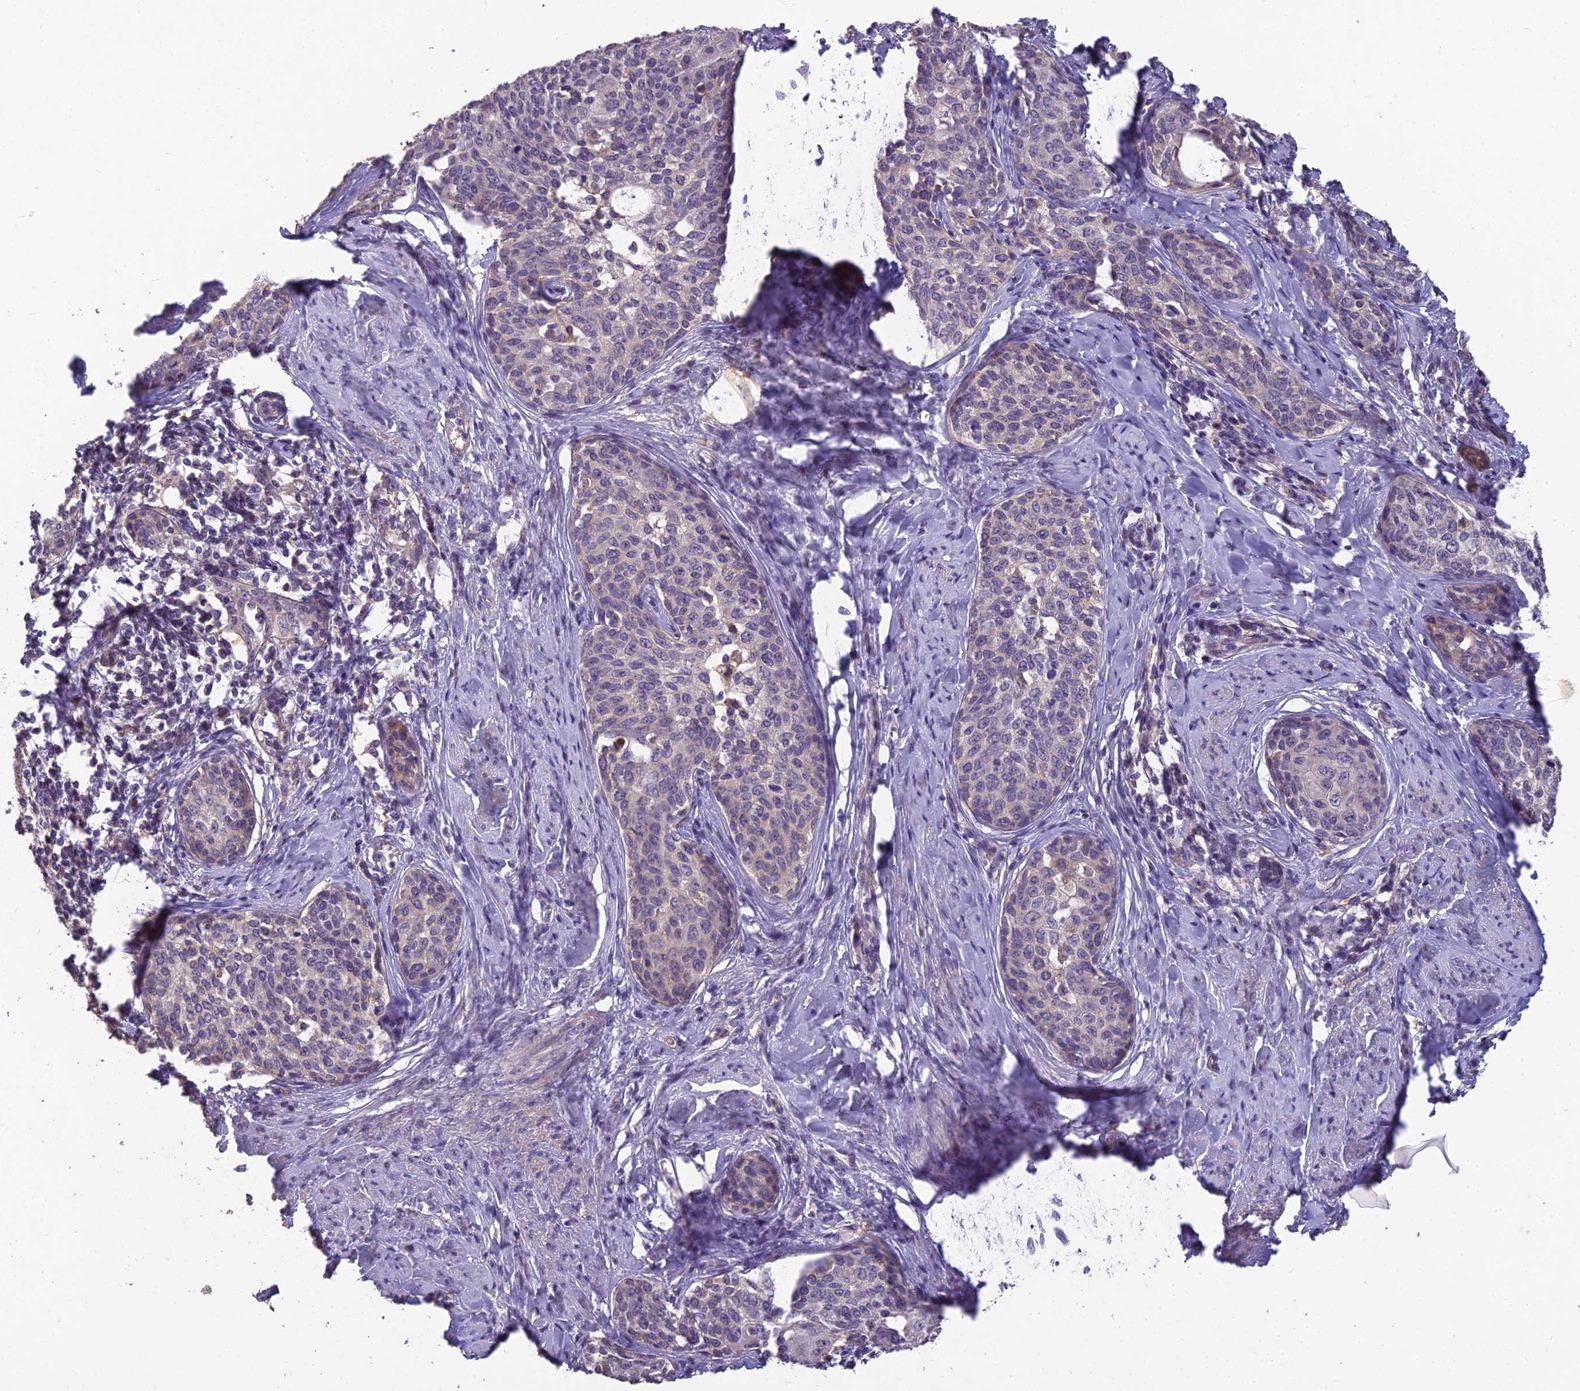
{"staining": {"intensity": "negative", "quantity": "none", "location": "none"}, "tissue": "cervical cancer", "cell_type": "Tumor cells", "image_type": "cancer", "snomed": [{"axis": "morphology", "description": "Squamous cell carcinoma, NOS"}, {"axis": "morphology", "description": "Adenocarcinoma, NOS"}, {"axis": "topography", "description": "Cervix"}], "caption": "This is an immunohistochemistry (IHC) micrograph of human adenocarcinoma (cervical). There is no staining in tumor cells.", "gene": "CEACAM16", "patient": {"sex": "female", "age": 52}}